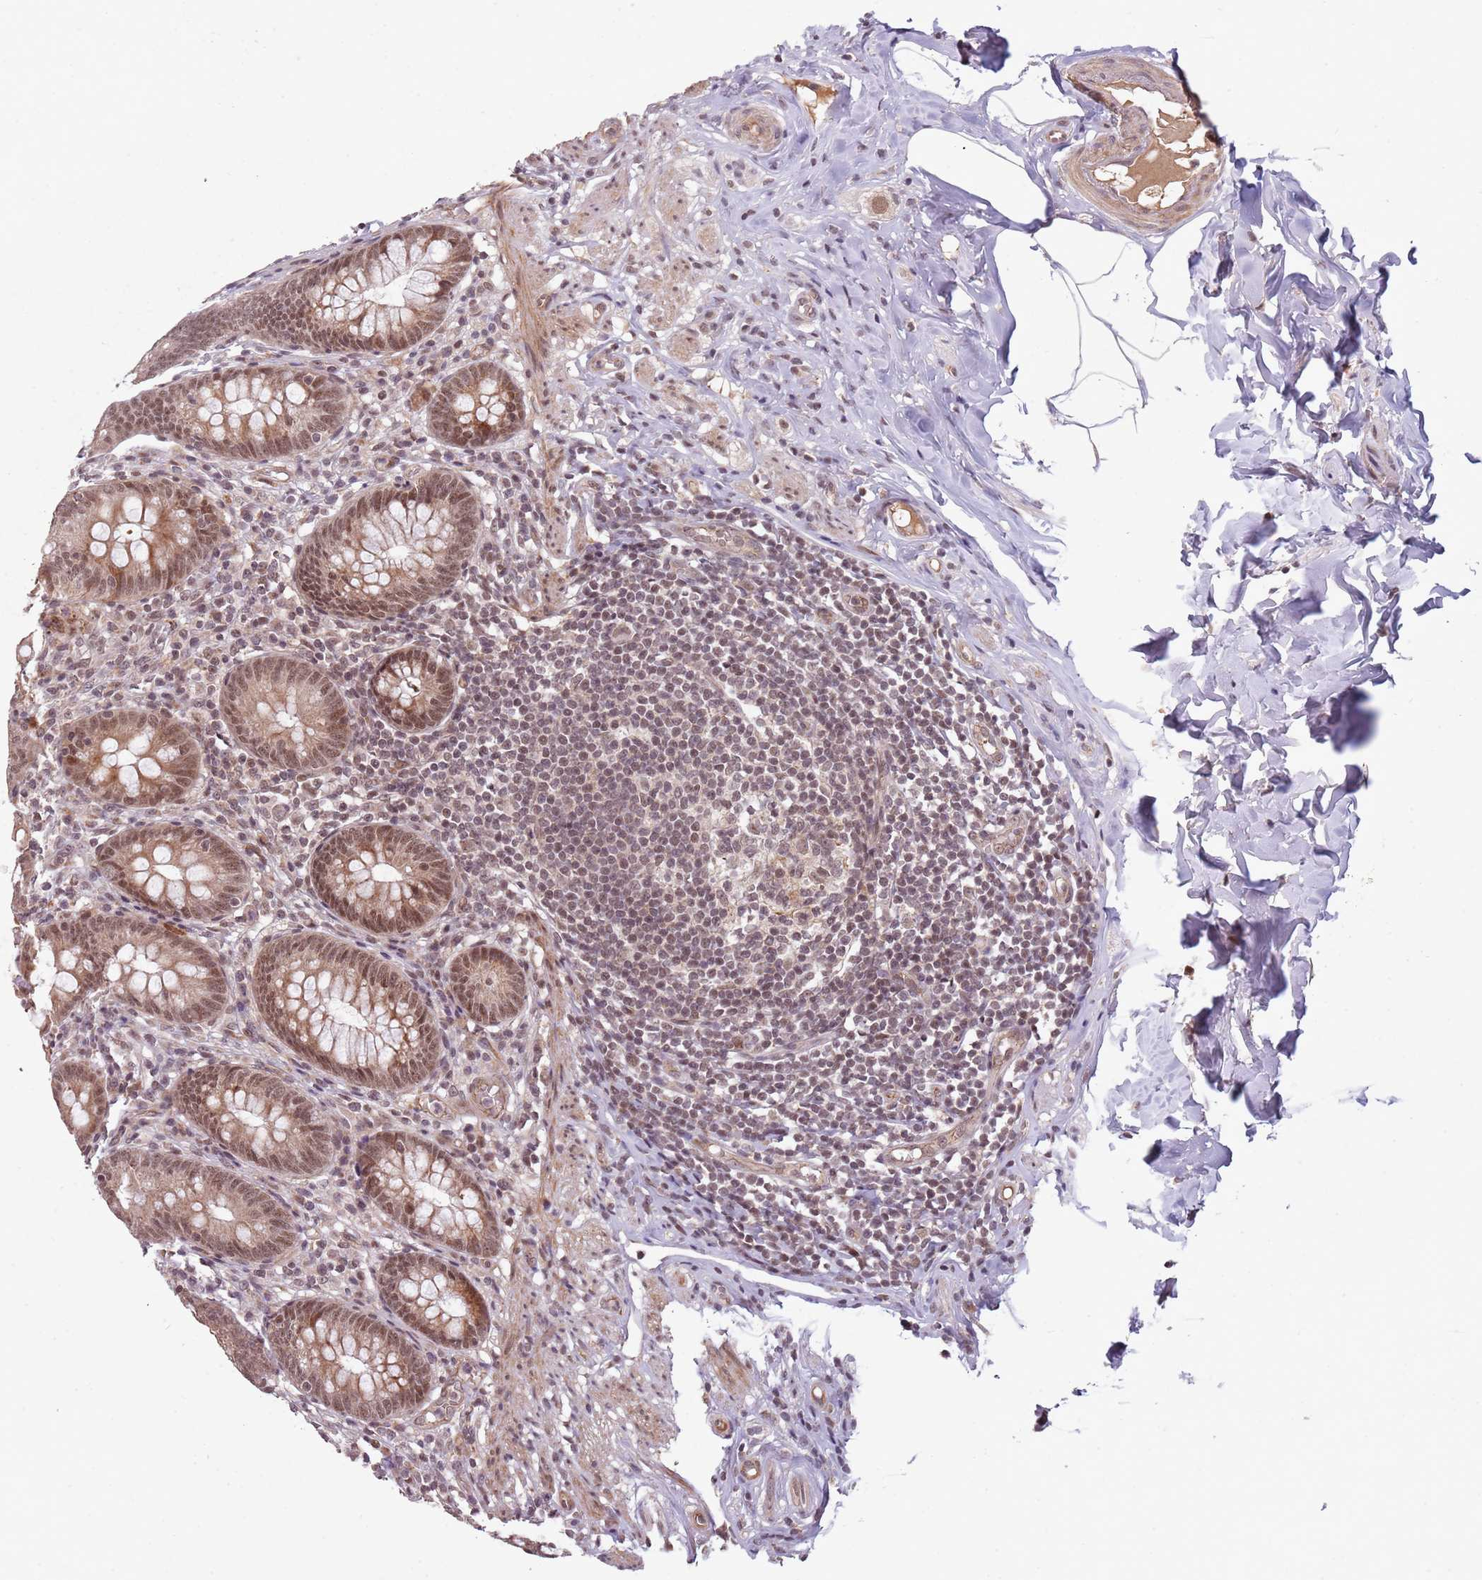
{"staining": {"intensity": "moderate", "quantity": ">75%", "location": "cytoplasmic/membranous,nuclear"}, "tissue": "appendix", "cell_type": "Glandular cells", "image_type": "normal", "snomed": [{"axis": "morphology", "description": "Normal tissue, NOS"}, {"axis": "topography", "description": "Appendix"}], "caption": "Protein staining shows moderate cytoplasmic/membranous,nuclear positivity in approximately >75% of glandular cells in unremarkable appendix. The protein of interest is shown in brown color, while the nuclei are stained blue.", "gene": "SUDS3", "patient": {"sex": "male", "age": 55}}